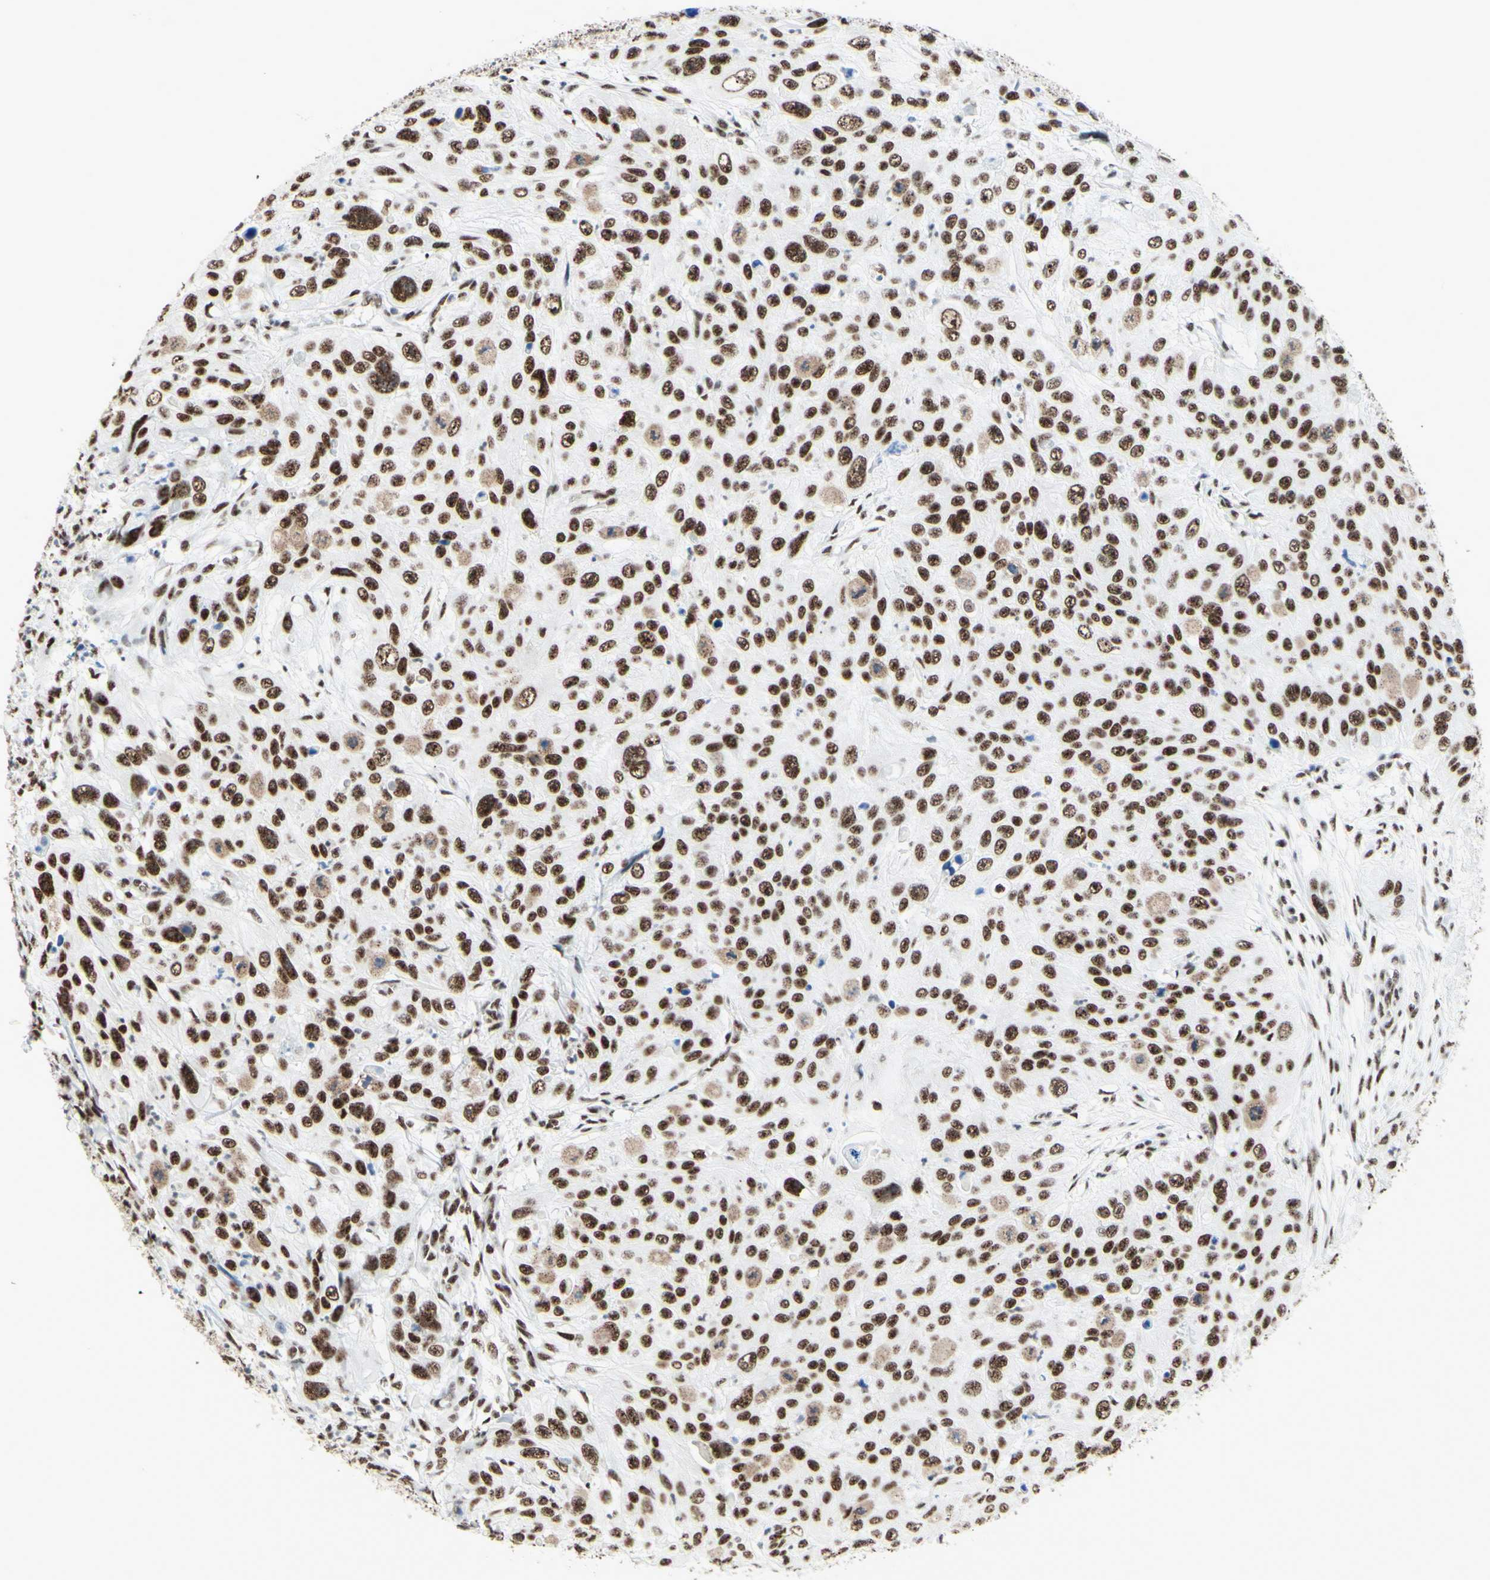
{"staining": {"intensity": "strong", "quantity": ">75%", "location": "cytoplasmic/membranous,nuclear"}, "tissue": "skin cancer", "cell_type": "Tumor cells", "image_type": "cancer", "snomed": [{"axis": "morphology", "description": "Squamous cell carcinoma, NOS"}, {"axis": "topography", "description": "Skin"}], "caption": "The image demonstrates a brown stain indicating the presence of a protein in the cytoplasmic/membranous and nuclear of tumor cells in squamous cell carcinoma (skin).", "gene": "WTAP", "patient": {"sex": "female", "age": 80}}